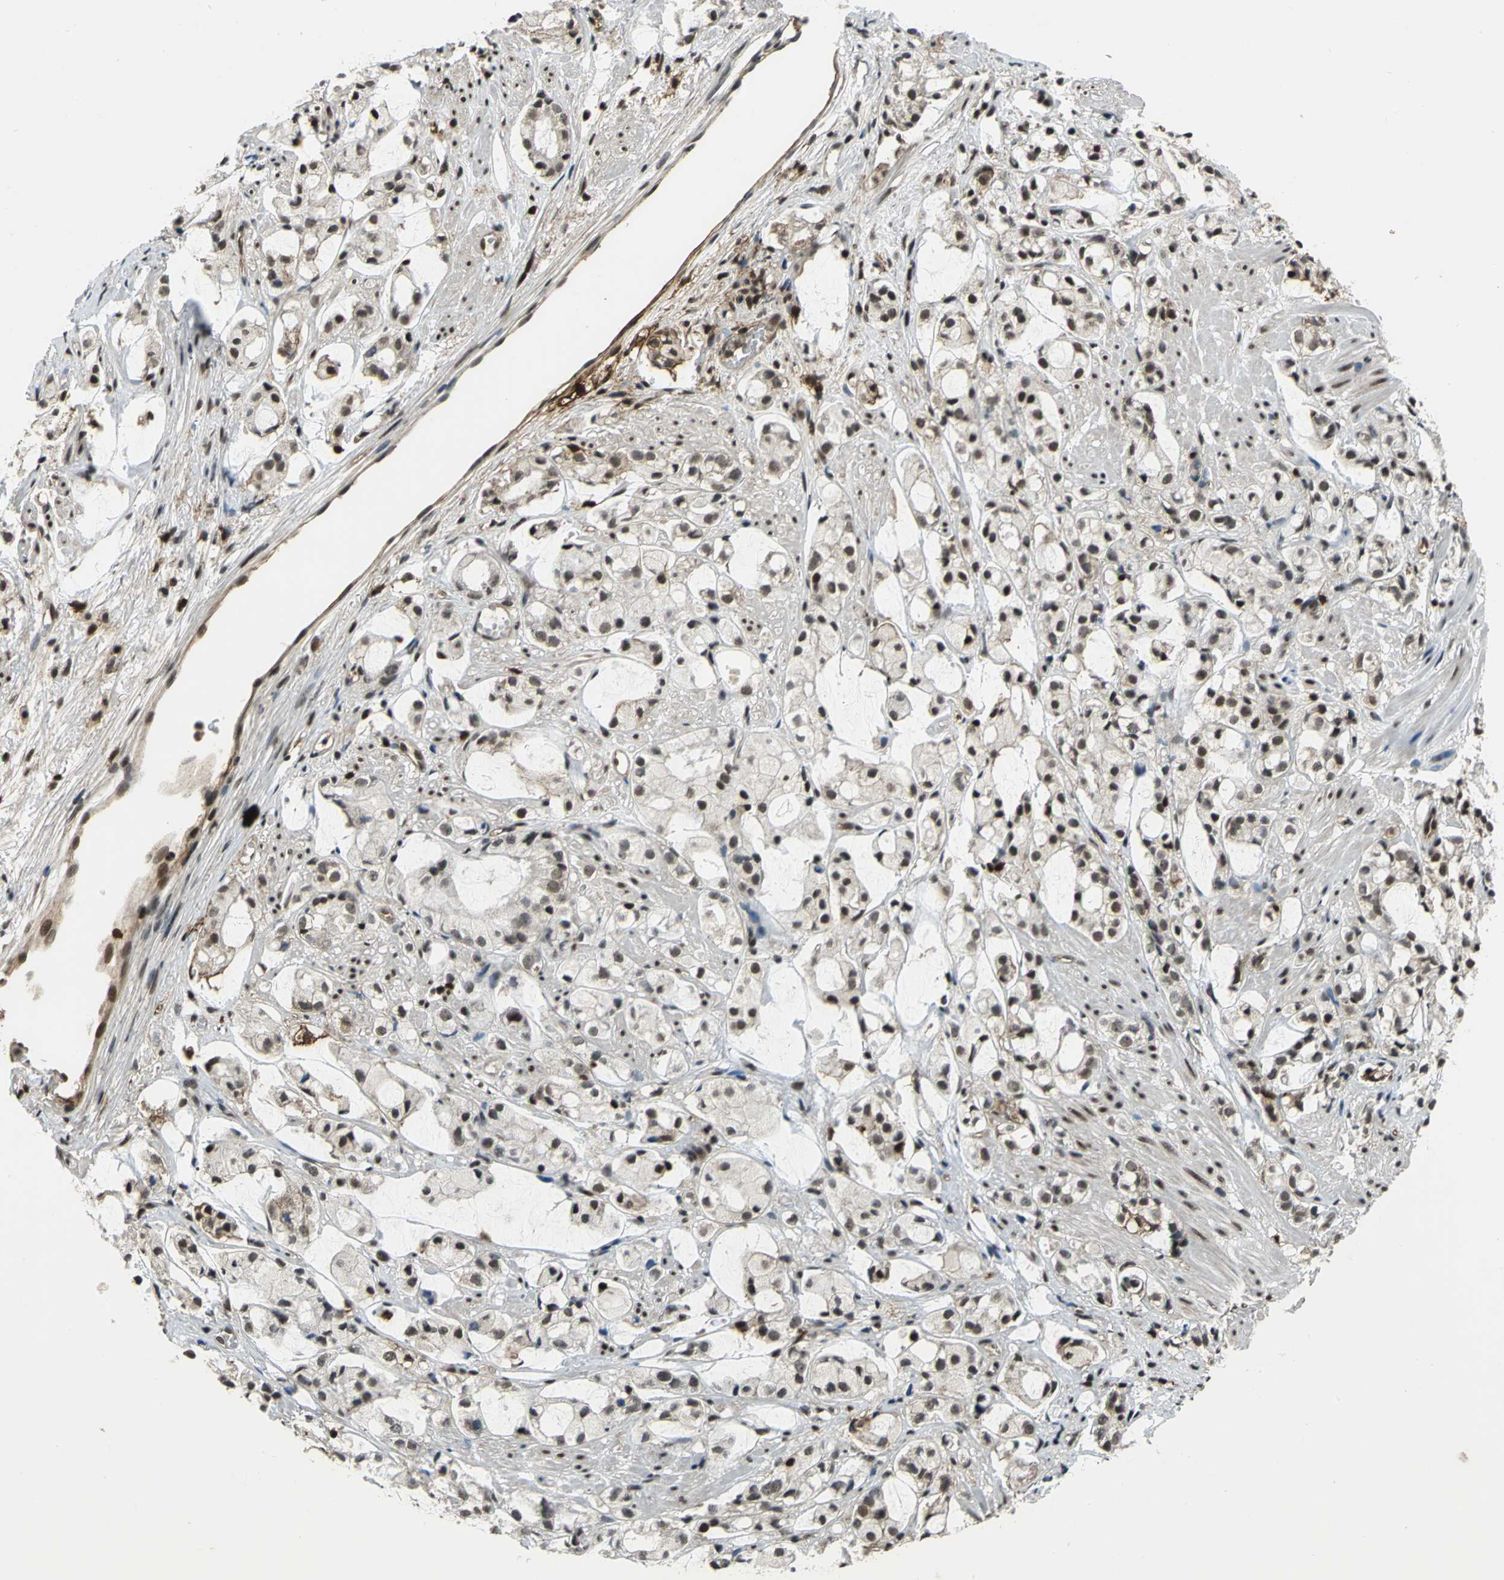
{"staining": {"intensity": "moderate", "quantity": "25%-75%", "location": "nuclear"}, "tissue": "prostate cancer", "cell_type": "Tumor cells", "image_type": "cancer", "snomed": [{"axis": "morphology", "description": "Adenocarcinoma, High grade"}, {"axis": "topography", "description": "Prostate"}], "caption": "Immunohistochemical staining of prostate adenocarcinoma (high-grade) demonstrates medium levels of moderate nuclear protein expression in approximately 25%-75% of tumor cells.", "gene": "NR2C2", "patient": {"sex": "male", "age": 85}}